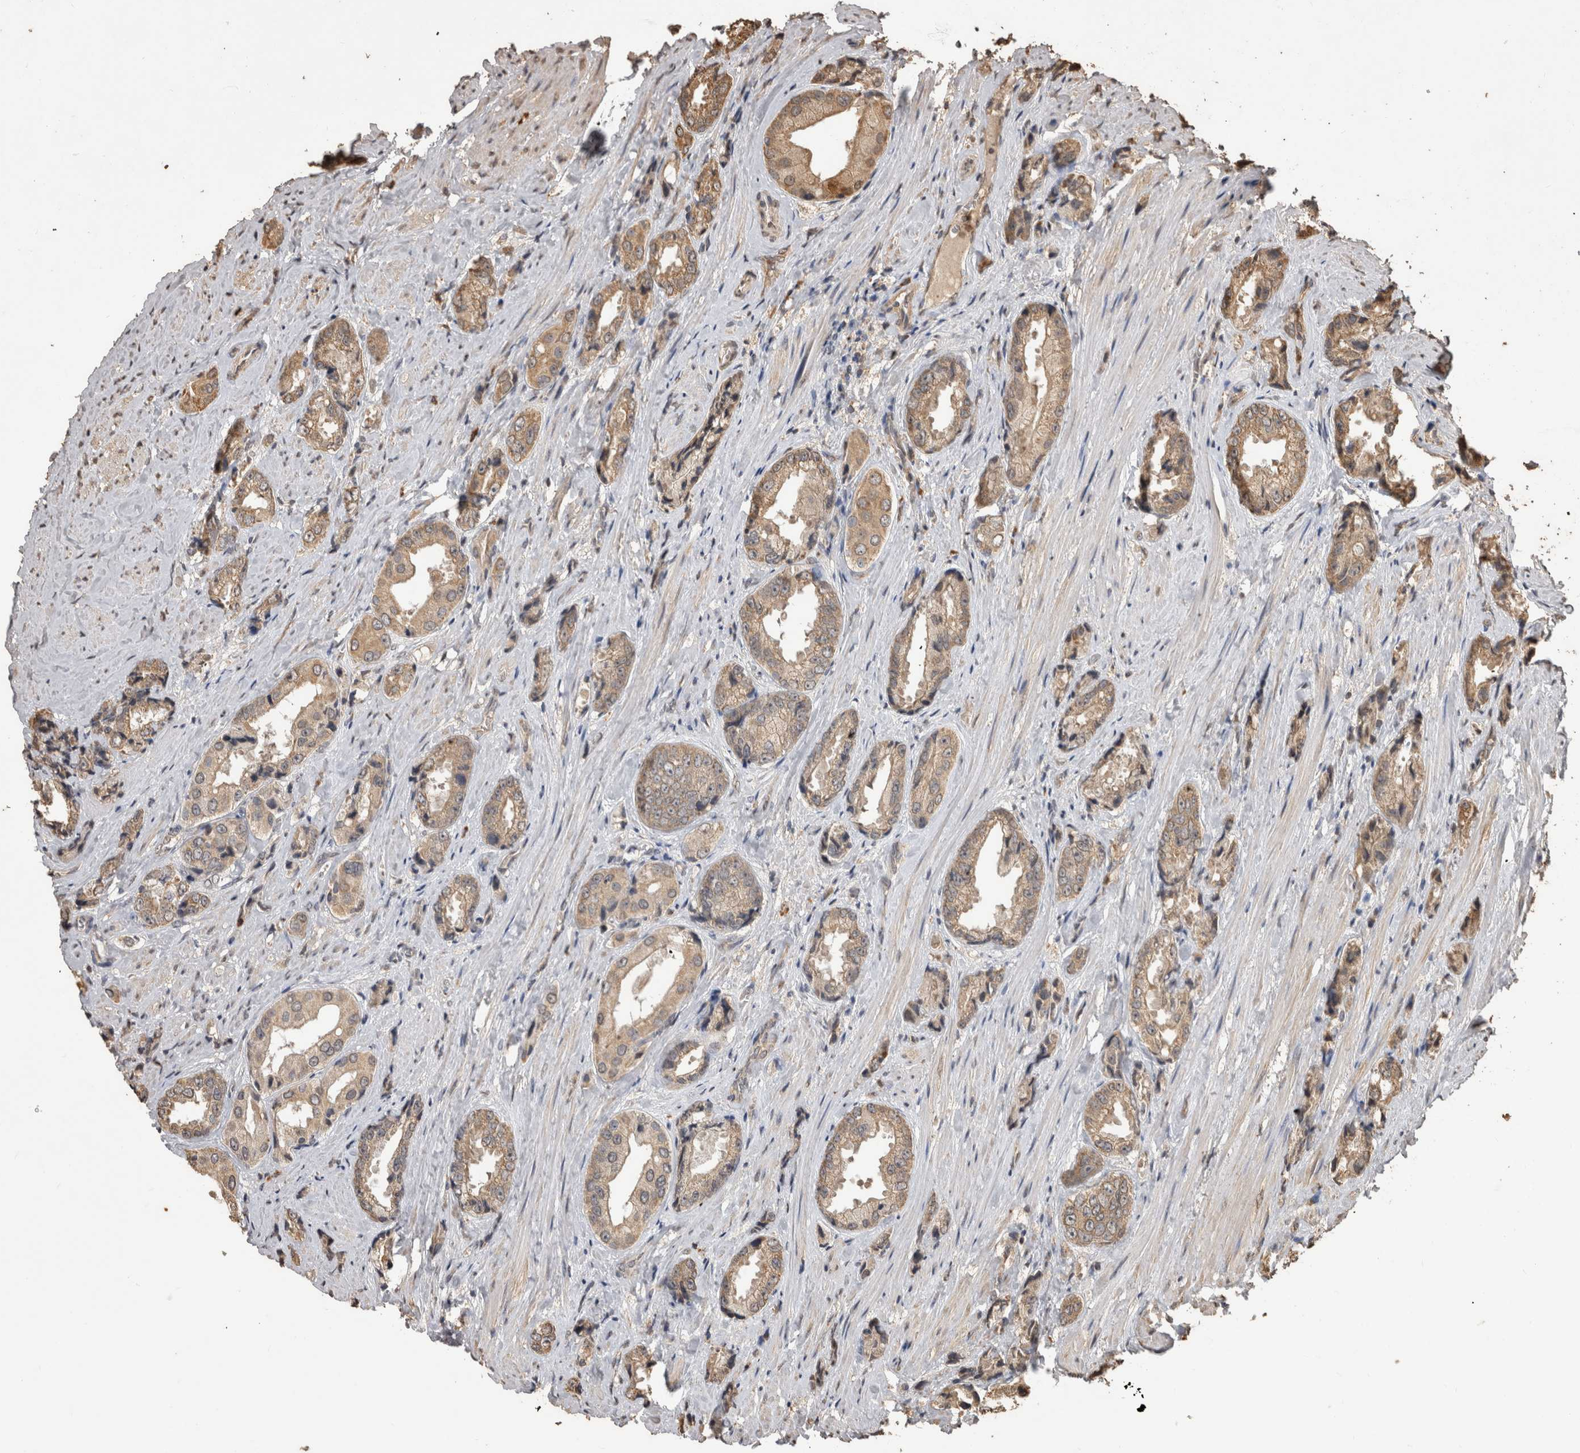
{"staining": {"intensity": "moderate", "quantity": ">75%", "location": "cytoplasmic/membranous"}, "tissue": "prostate cancer", "cell_type": "Tumor cells", "image_type": "cancer", "snomed": [{"axis": "morphology", "description": "Adenocarcinoma, High grade"}, {"axis": "topography", "description": "Prostate"}], "caption": "This photomicrograph reveals immunohistochemistry (IHC) staining of prostate cancer (high-grade adenocarcinoma), with medium moderate cytoplasmic/membranous staining in about >75% of tumor cells.", "gene": "SOCS5", "patient": {"sex": "male", "age": 61}}